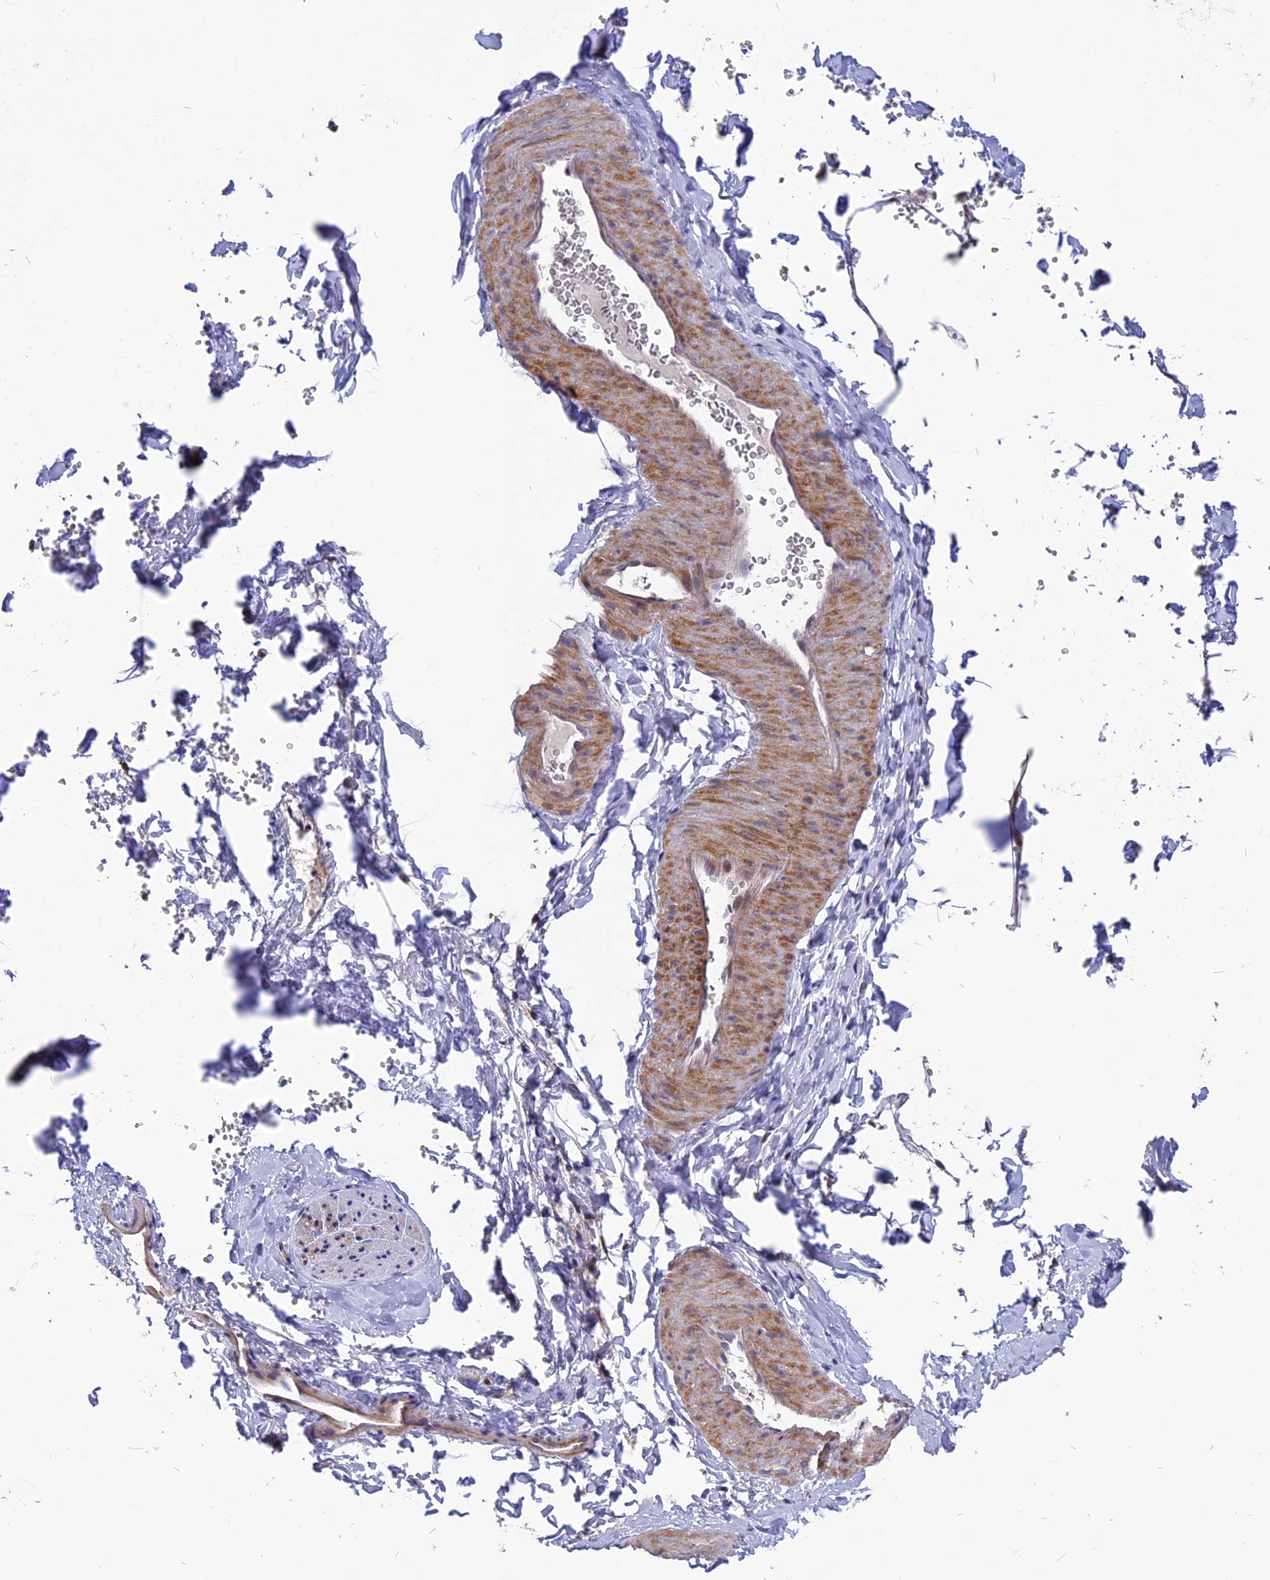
{"staining": {"intensity": "moderate", "quantity": ">75%", "location": "nuclear"}, "tissue": "adipose tissue", "cell_type": "Adipocytes", "image_type": "normal", "snomed": [{"axis": "morphology", "description": "Normal tissue, NOS"}, {"axis": "topography", "description": "Gallbladder"}, {"axis": "topography", "description": "Peripheral nerve tissue"}], "caption": "Immunohistochemical staining of benign adipose tissue displays moderate nuclear protein staining in about >75% of adipocytes. (Stains: DAB in brown, nuclei in blue, Microscopy: brightfield microscopy at high magnification).", "gene": "TMEM263", "patient": {"sex": "male", "age": 38}}